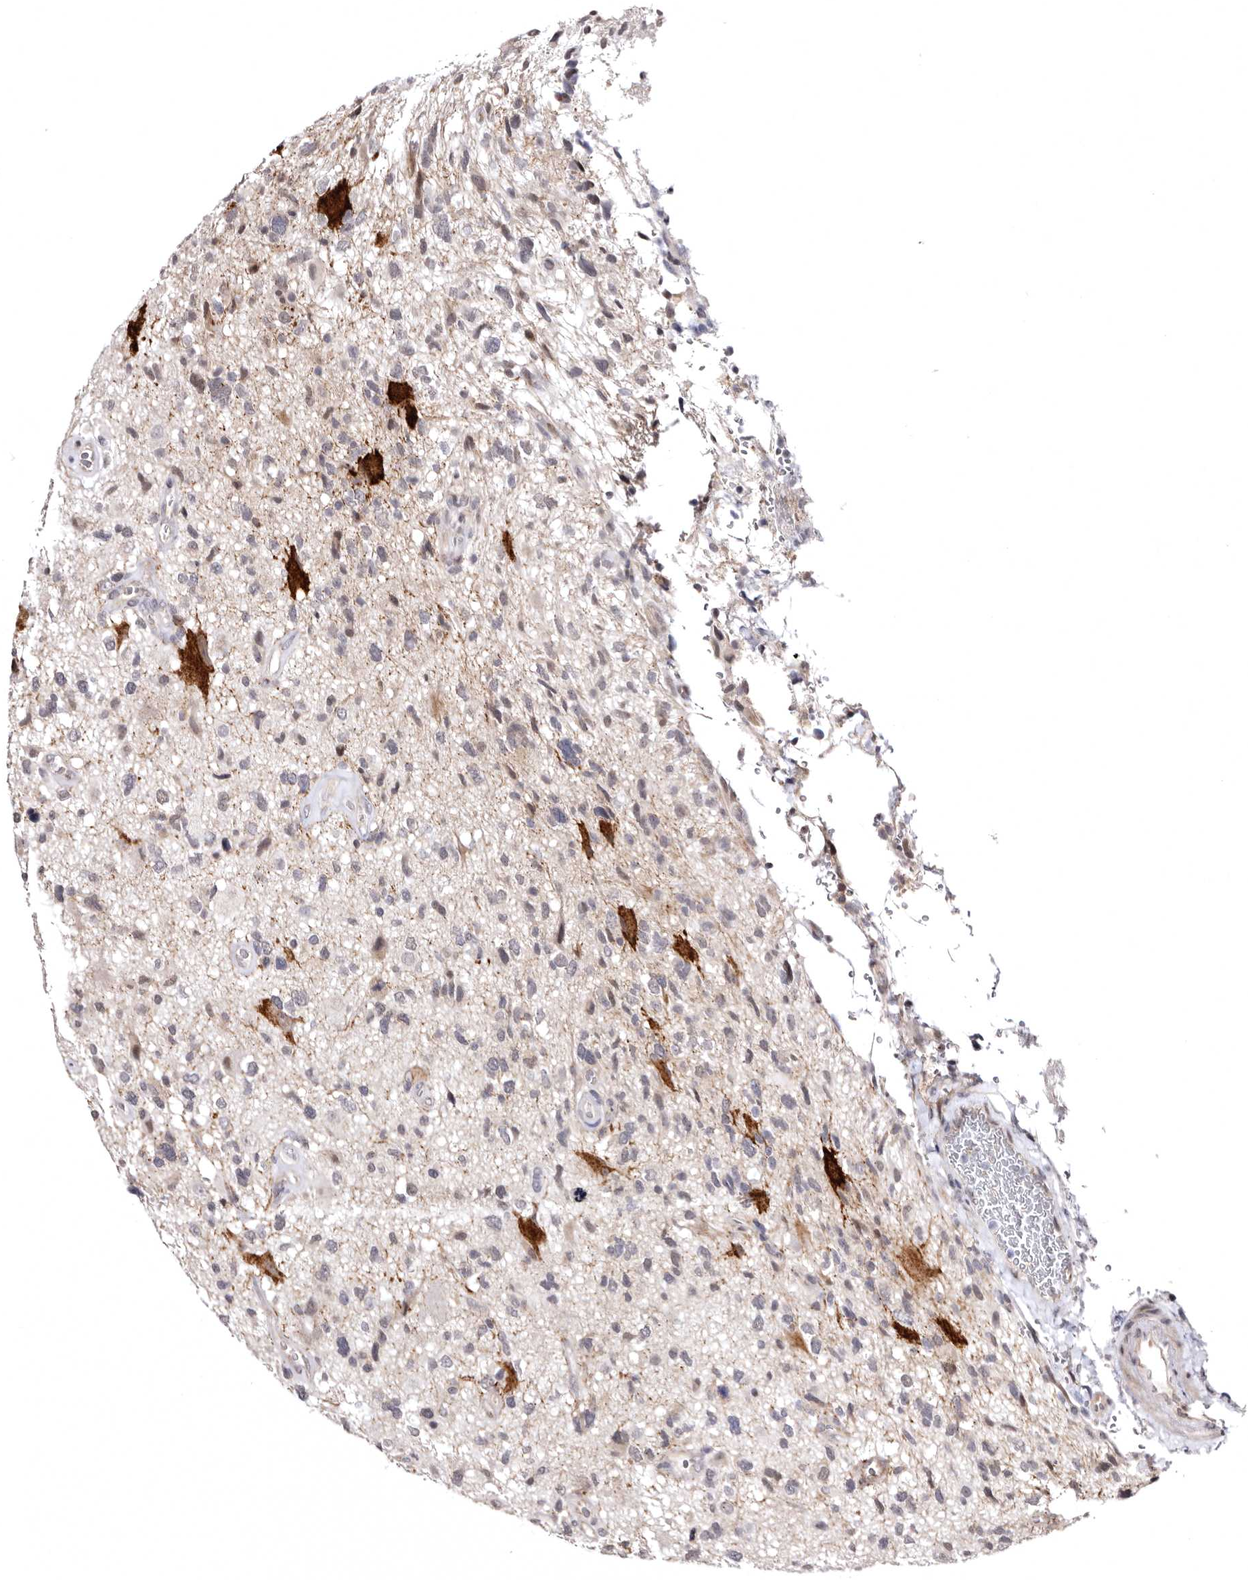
{"staining": {"intensity": "negative", "quantity": "none", "location": "none"}, "tissue": "glioma", "cell_type": "Tumor cells", "image_type": "cancer", "snomed": [{"axis": "morphology", "description": "Glioma, malignant, High grade"}, {"axis": "topography", "description": "Brain"}], "caption": "A micrograph of human glioma is negative for staining in tumor cells.", "gene": "PHF20L1", "patient": {"sex": "male", "age": 33}}